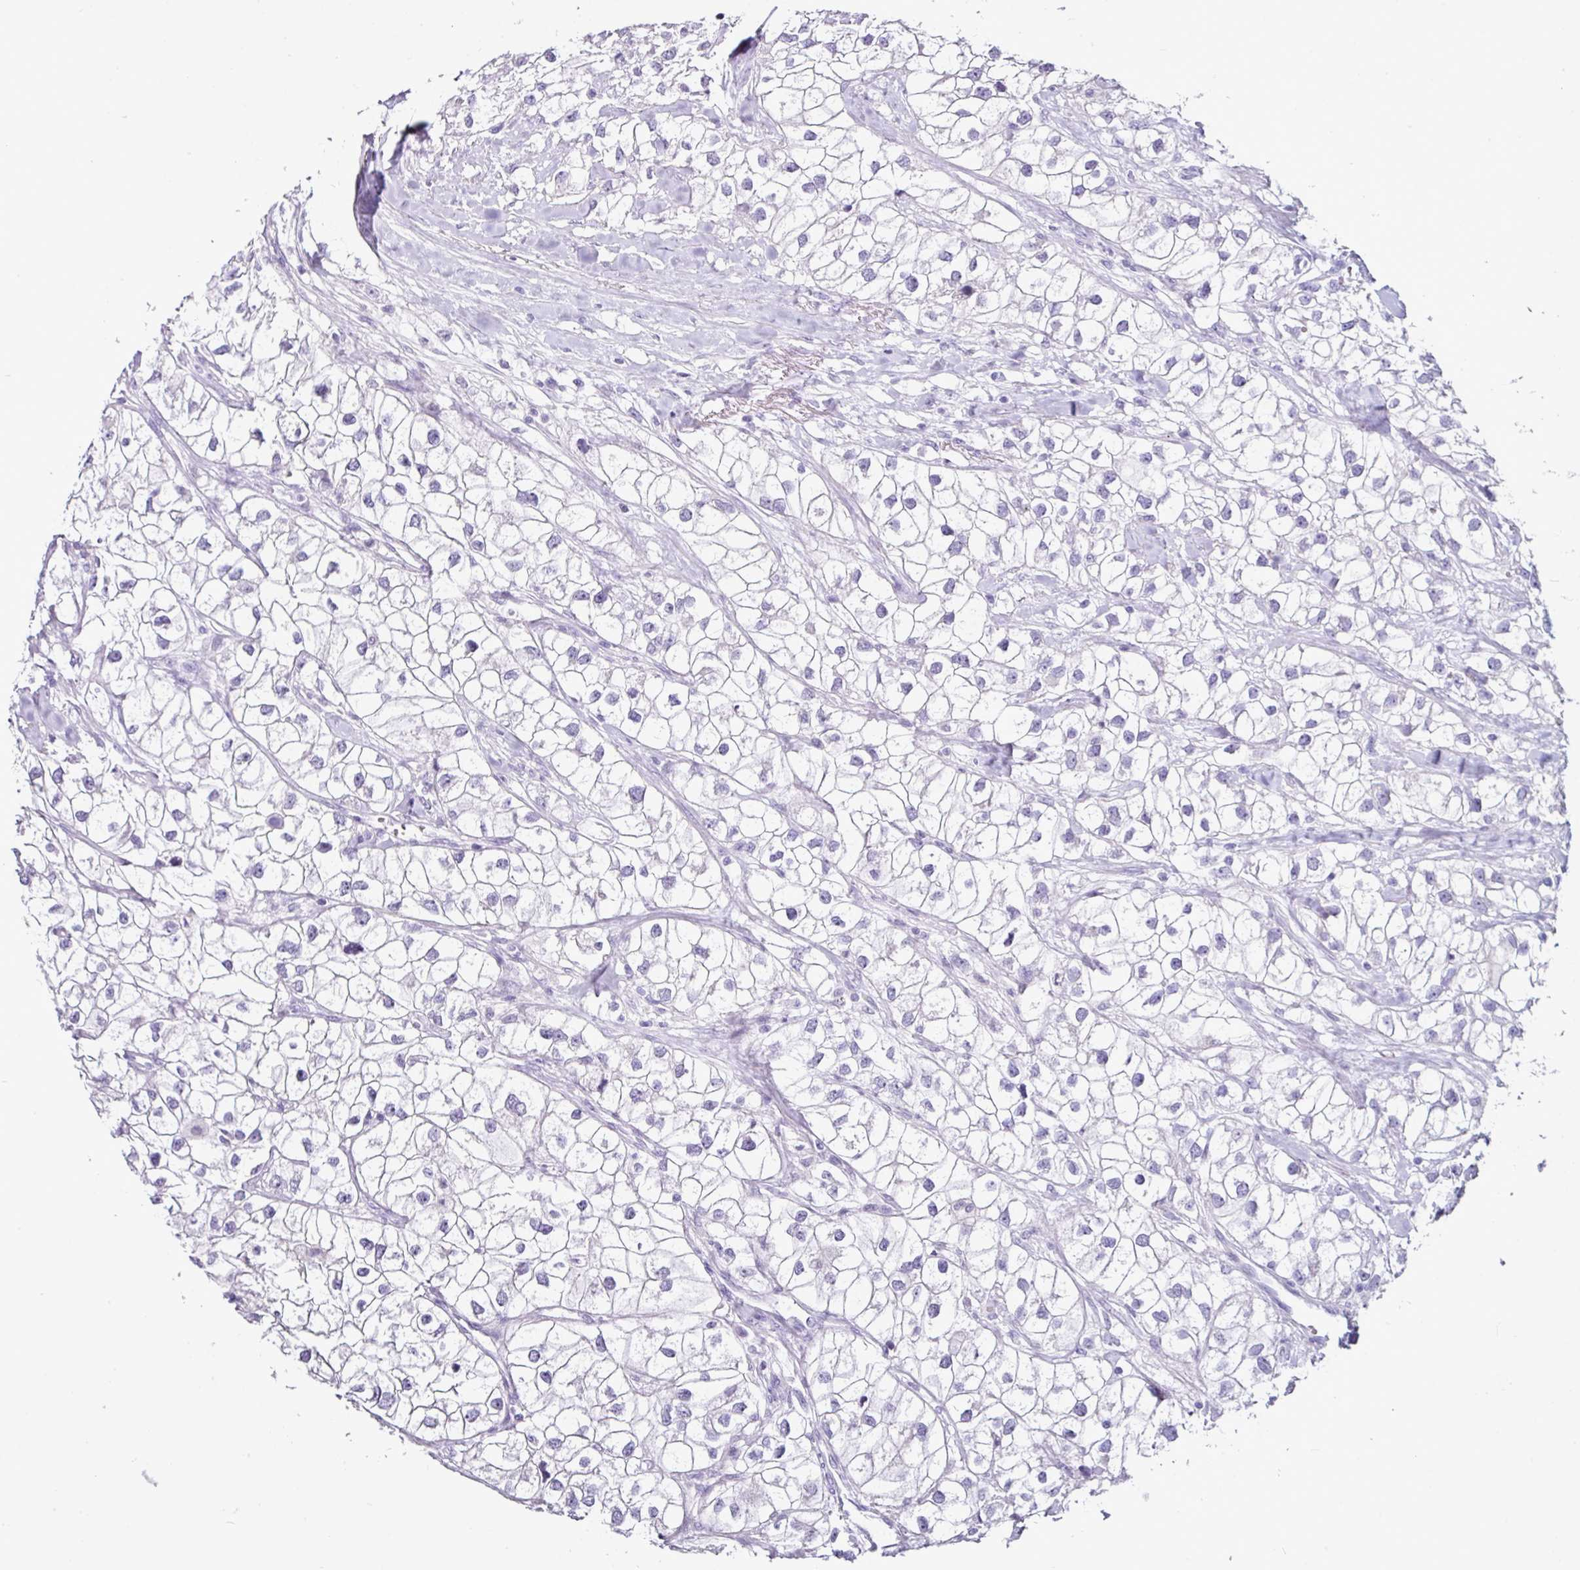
{"staining": {"intensity": "negative", "quantity": "none", "location": "none"}, "tissue": "renal cancer", "cell_type": "Tumor cells", "image_type": "cancer", "snomed": [{"axis": "morphology", "description": "Adenocarcinoma, NOS"}, {"axis": "topography", "description": "Kidney"}], "caption": "Tumor cells are negative for brown protein staining in adenocarcinoma (renal).", "gene": "GLP2R", "patient": {"sex": "male", "age": 59}}